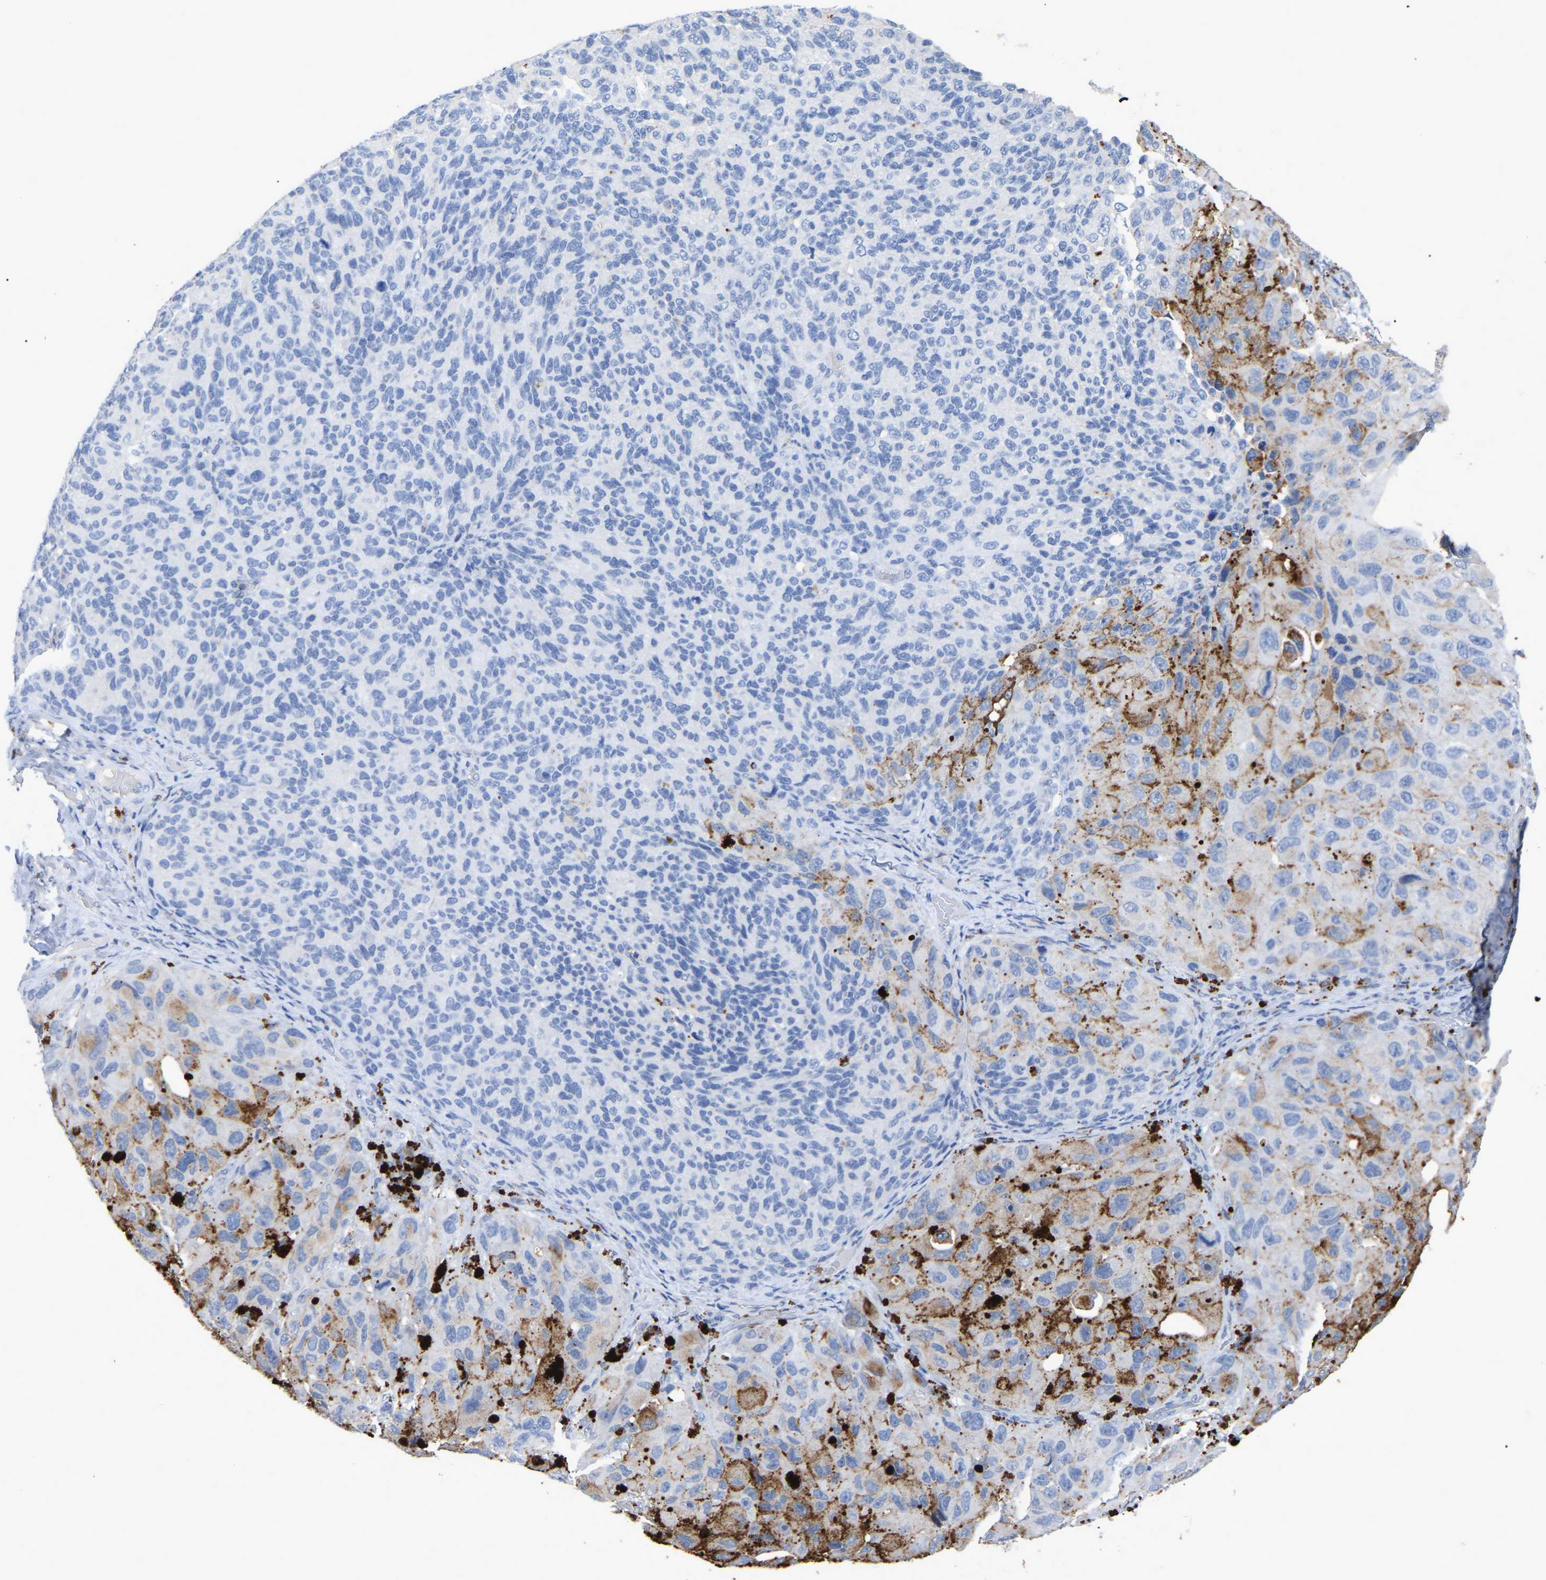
{"staining": {"intensity": "negative", "quantity": "none", "location": "none"}, "tissue": "melanoma", "cell_type": "Tumor cells", "image_type": "cancer", "snomed": [{"axis": "morphology", "description": "Malignant melanoma, NOS"}, {"axis": "topography", "description": "Skin"}], "caption": "This is a photomicrograph of immunohistochemistry staining of melanoma, which shows no staining in tumor cells.", "gene": "SMPD2", "patient": {"sex": "female", "age": 73}}